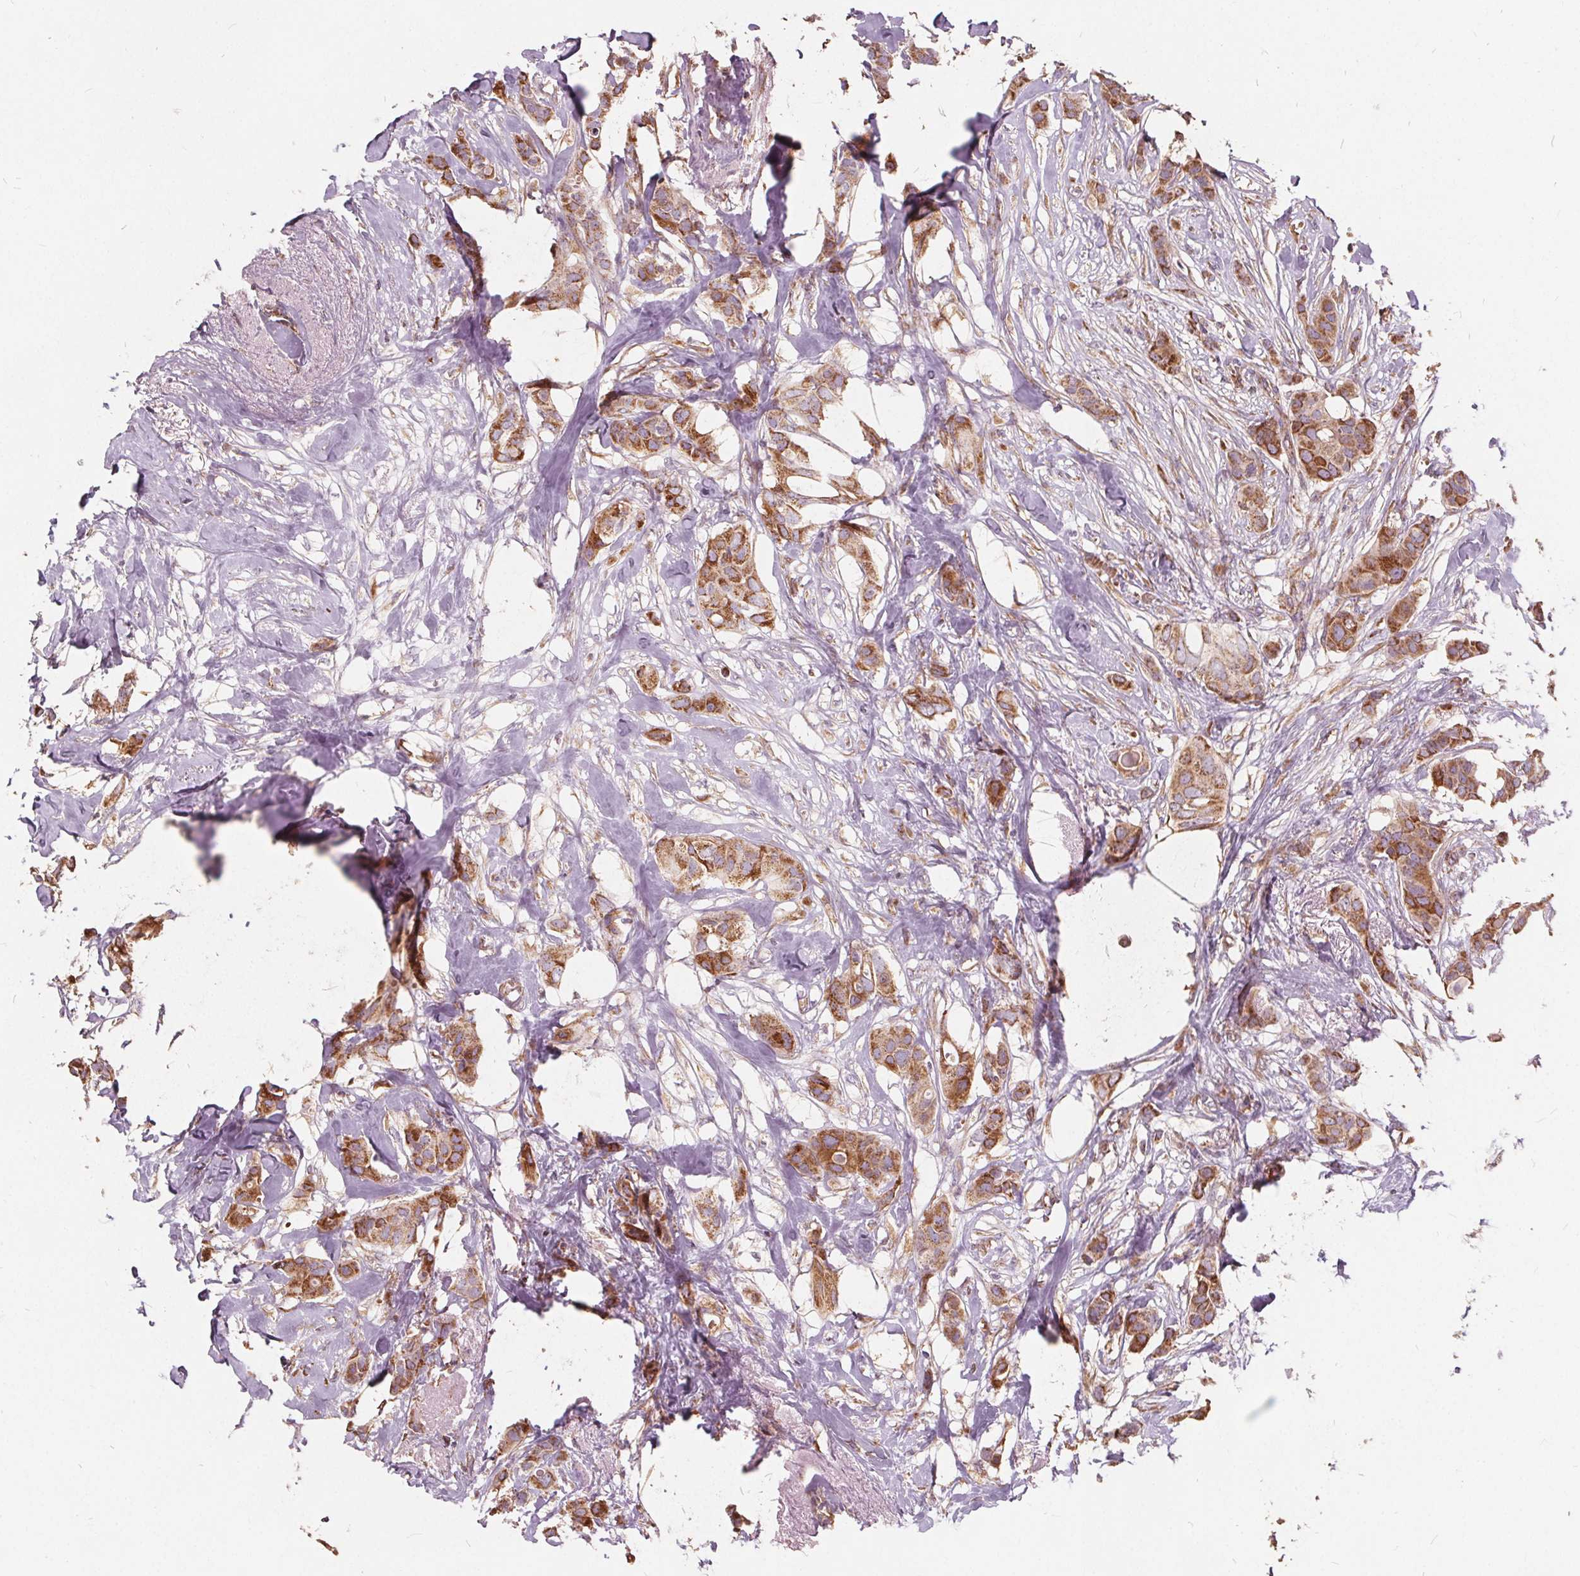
{"staining": {"intensity": "moderate", "quantity": ">75%", "location": "cytoplasmic/membranous"}, "tissue": "breast cancer", "cell_type": "Tumor cells", "image_type": "cancer", "snomed": [{"axis": "morphology", "description": "Duct carcinoma"}, {"axis": "topography", "description": "Breast"}], "caption": "A brown stain highlights moderate cytoplasmic/membranous staining of a protein in intraductal carcinoma (breast) tumor cells.", "gene": "PLSCR3", "patient": {"sex": "female", "age": 62}}